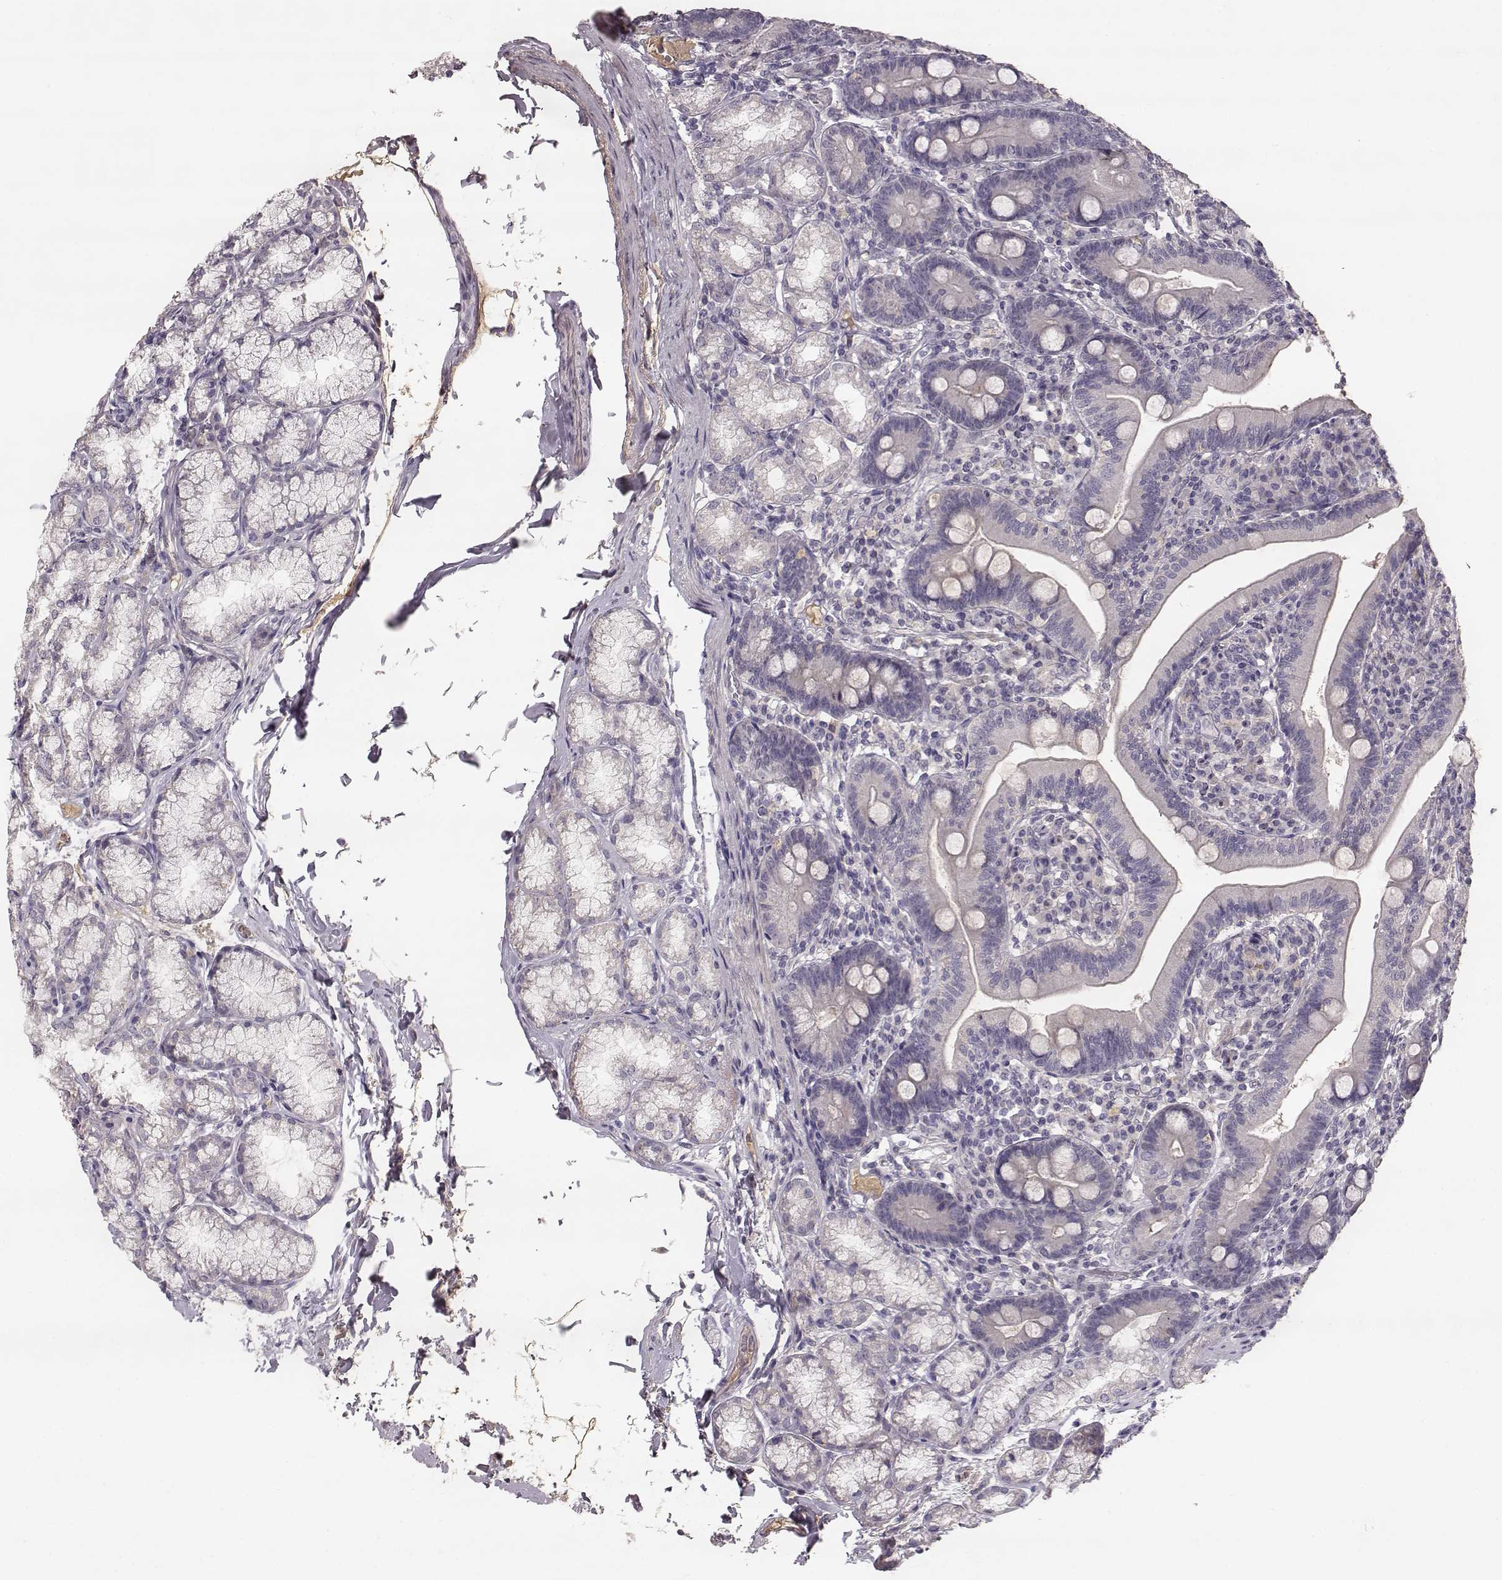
{"staining": {"intensity": "negative", "quantity": "none", "location": "none"}, "tissue": "duodenum", "cell_type": "Glandular cells", "image_type": "normal", "snomed": [{"axis": "morphology", "description": "Normal tissue, NOS"}, {"axis": "topography", "description": "Duodenum"}], "caption": "Duodenum was stained to show a protein in brown. There is no significant staining in glandular cells. (DAB (3,3'-diaminobenzidine) immunohistochemistry visualized using brightfield microscopy, high magnification).", "gene": "YJEFN3", "patient": {"sex": "female", "age": 67}}